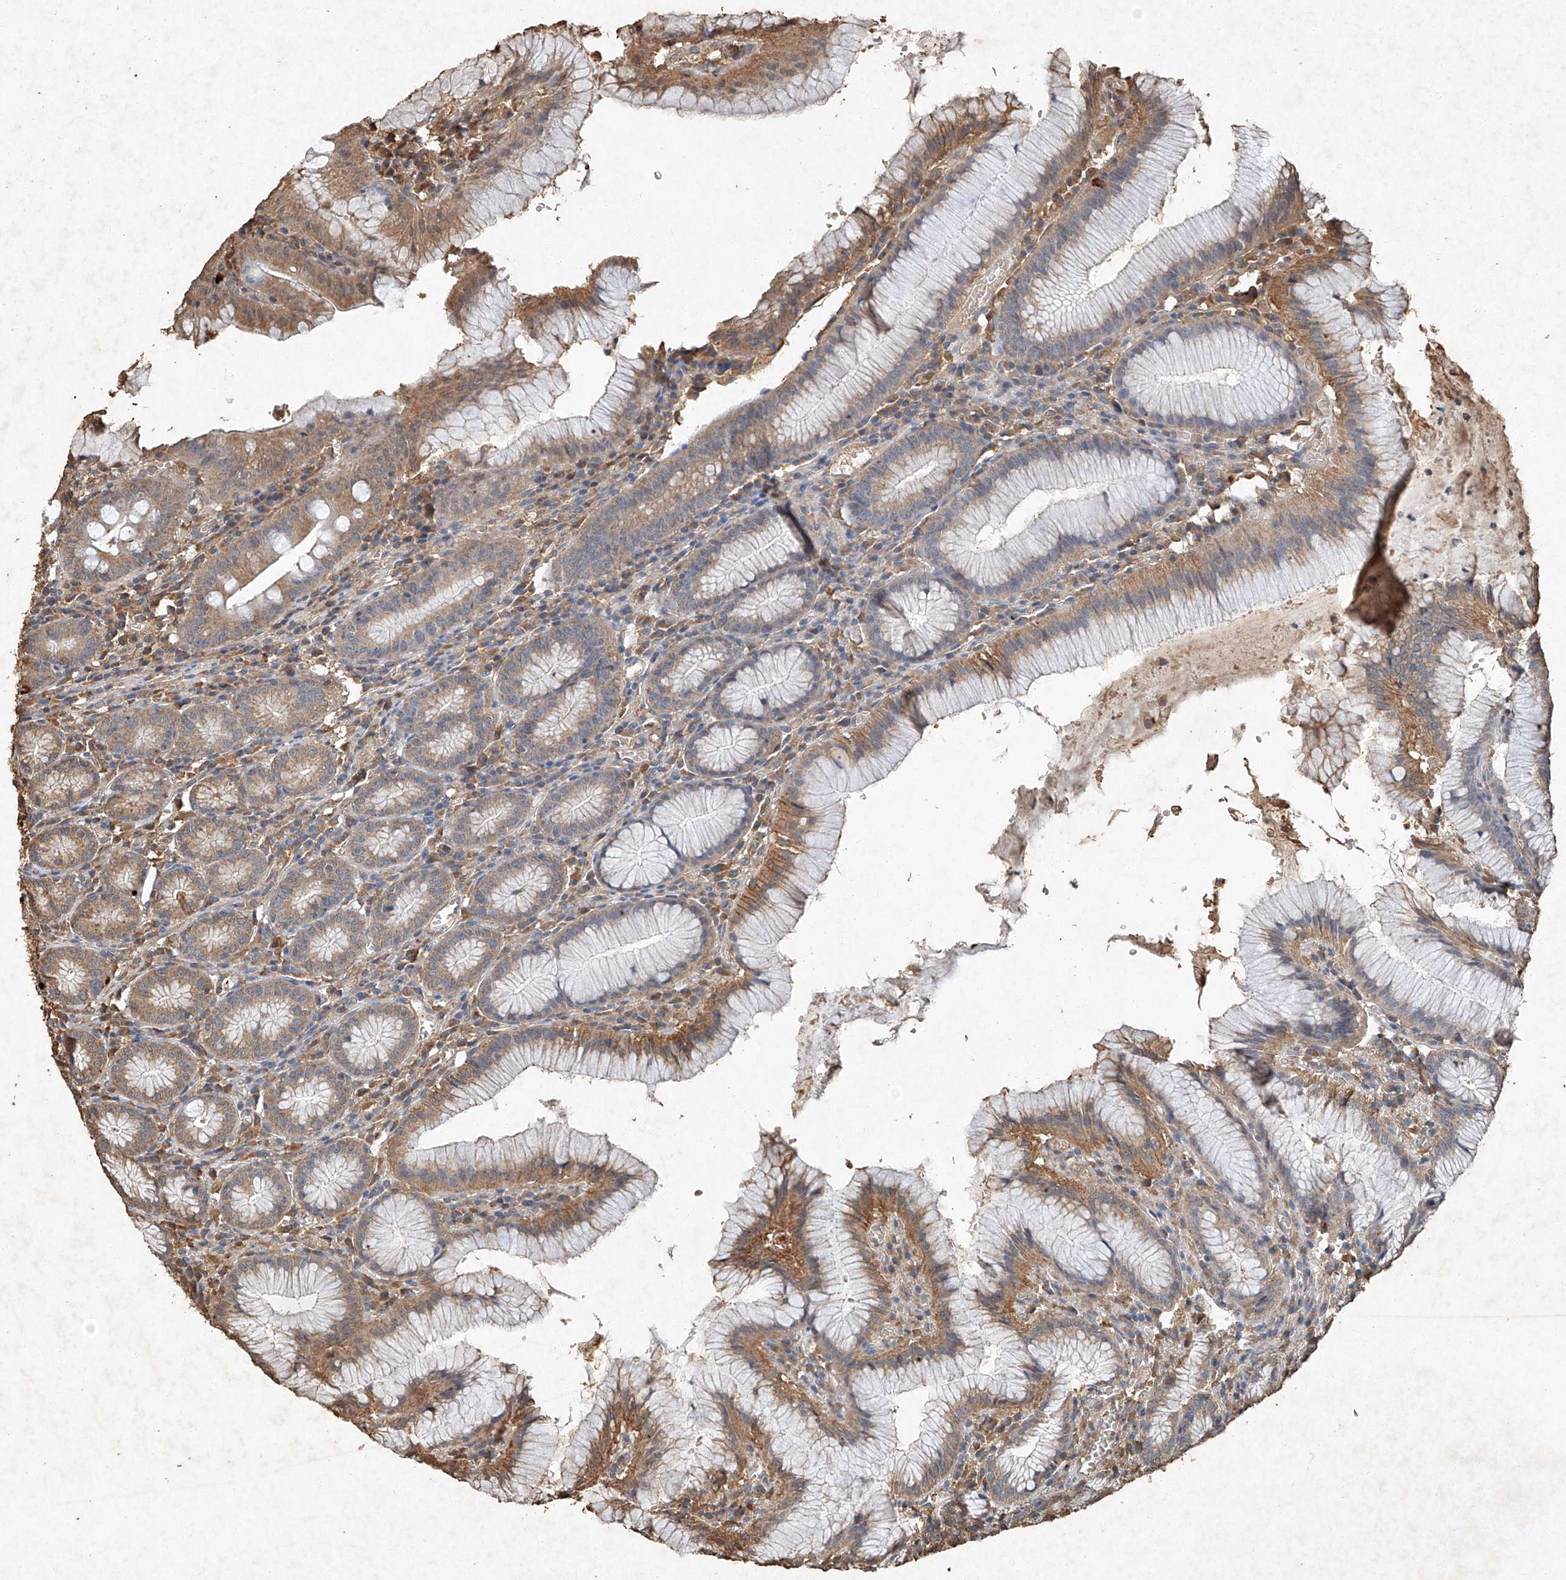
{"staining": {"intensity": "moderate", "quantity": ">75%", "location": "cytoplasmic/membranous"}, "tissue": "stomach", "cell_type": "Glandular cells", "image_type": "normal", "snomed": [{"axis": "morphology", "description": "Normal tissue, NOS"}, {"axis": "topography", "description": "Stomach"}], "caption": "The micrograph exhibits staining of unremarkable stomach, revealing moderate cytoplasmic/membranous protein positivity (brown color) within glandular cells.", "gene": "STK3", "patient": {"sex": "male", "age": 55}}